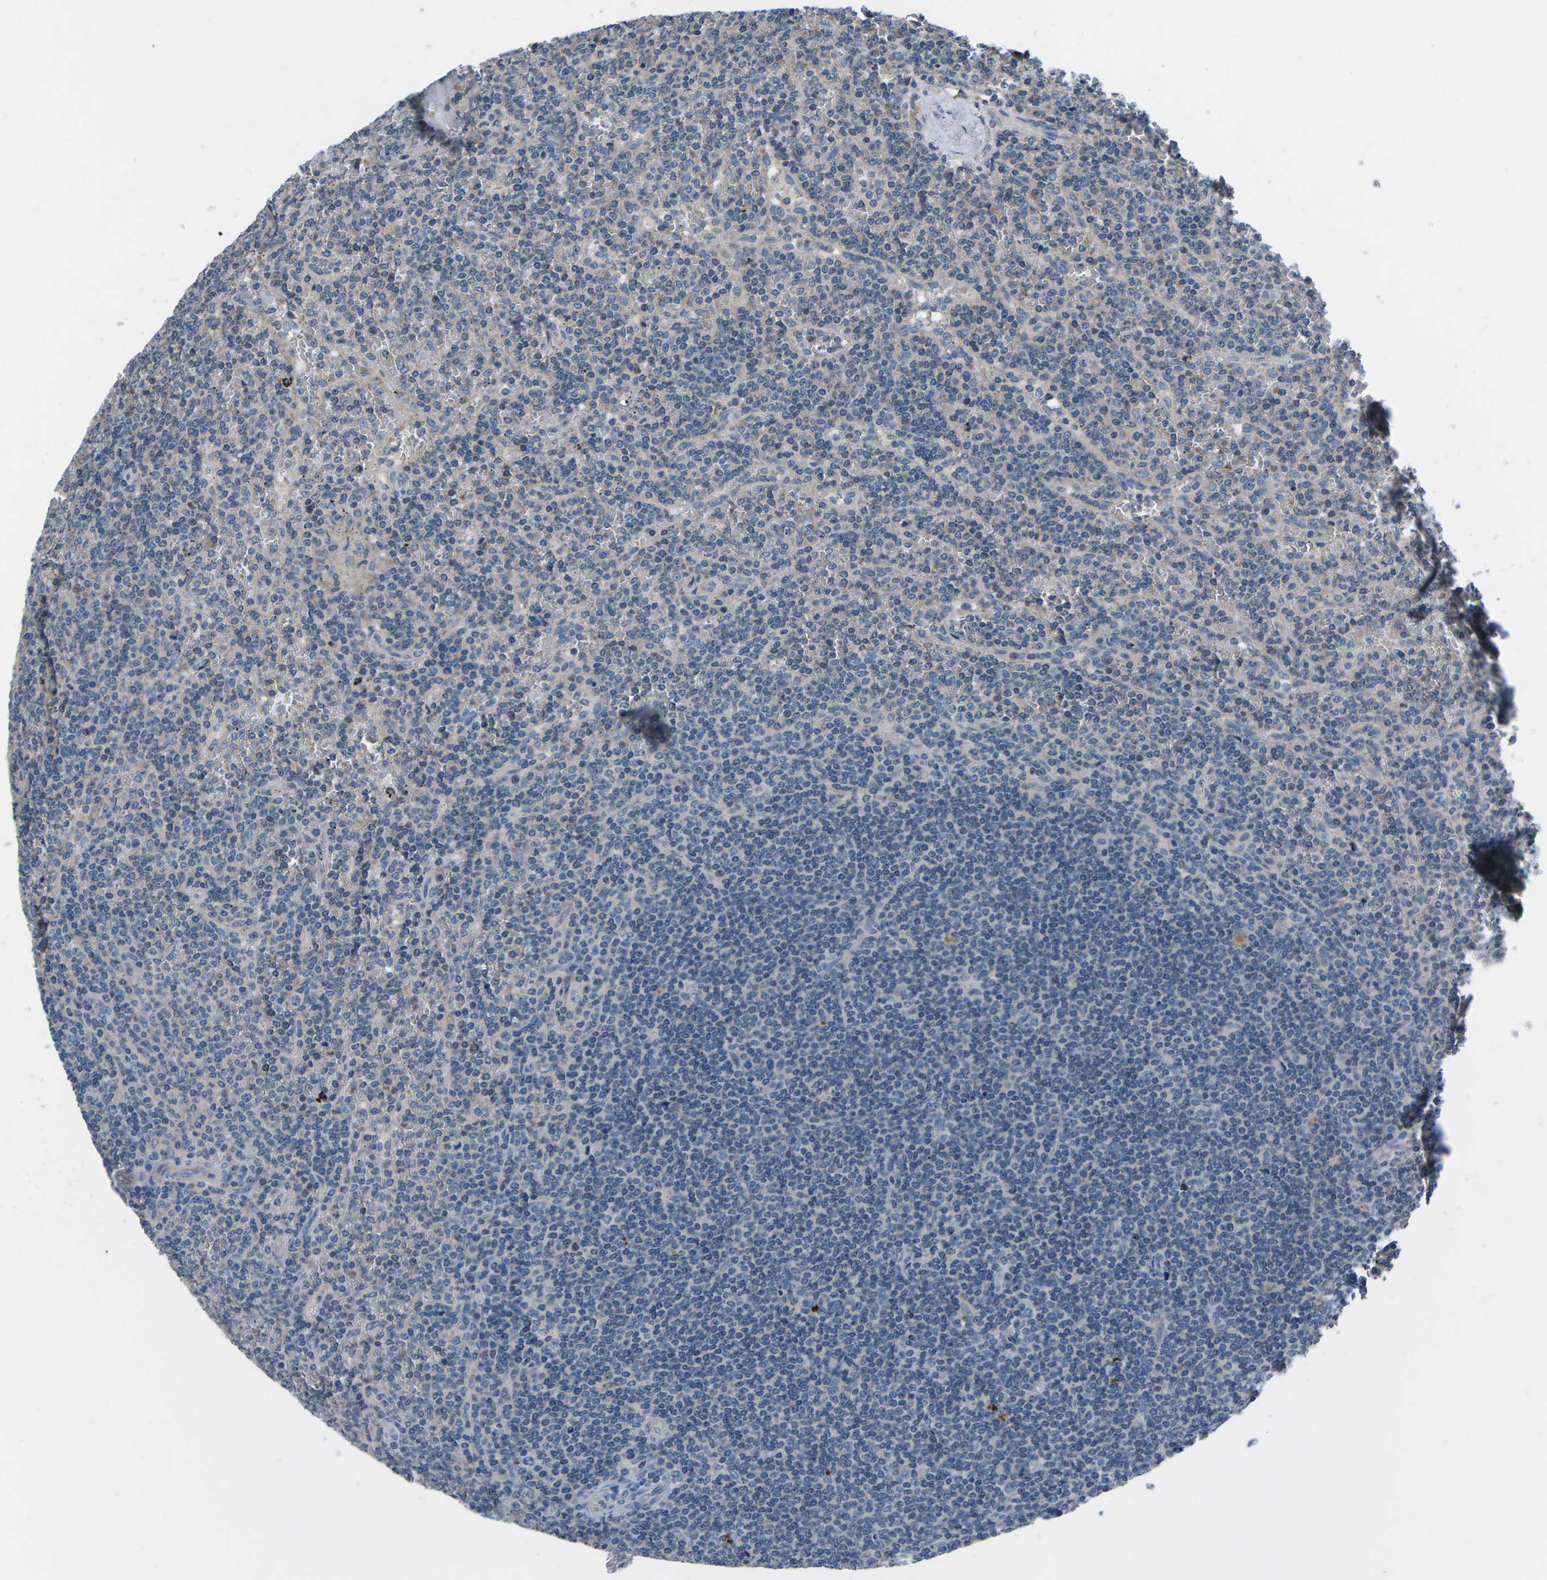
{"staining": {"intensity": "negative", "quantity": "none", "location": "none"}, "tissue": "lymphoma", "cell_type": "Tumor cells", "image_type": "cancer", "snomed": [{"axis": "morphology", "description": "Malignant lymphoma, non-Hodgkin's type, Low grade"}, {"axis": "topography", "description": "Spleen"}], "caption": "Image shows no protein expression in tumor cells of lymphoma tissue. The staining was performed using DAB (3,3'-diaminobenzidine) to visualize the protein expression in brown, while the nuclei were stained in blue with hematoxylin (Magnification: 20x).", "gene": "PDCD6IP", "patient": {"sex": "female", "age": 19}}